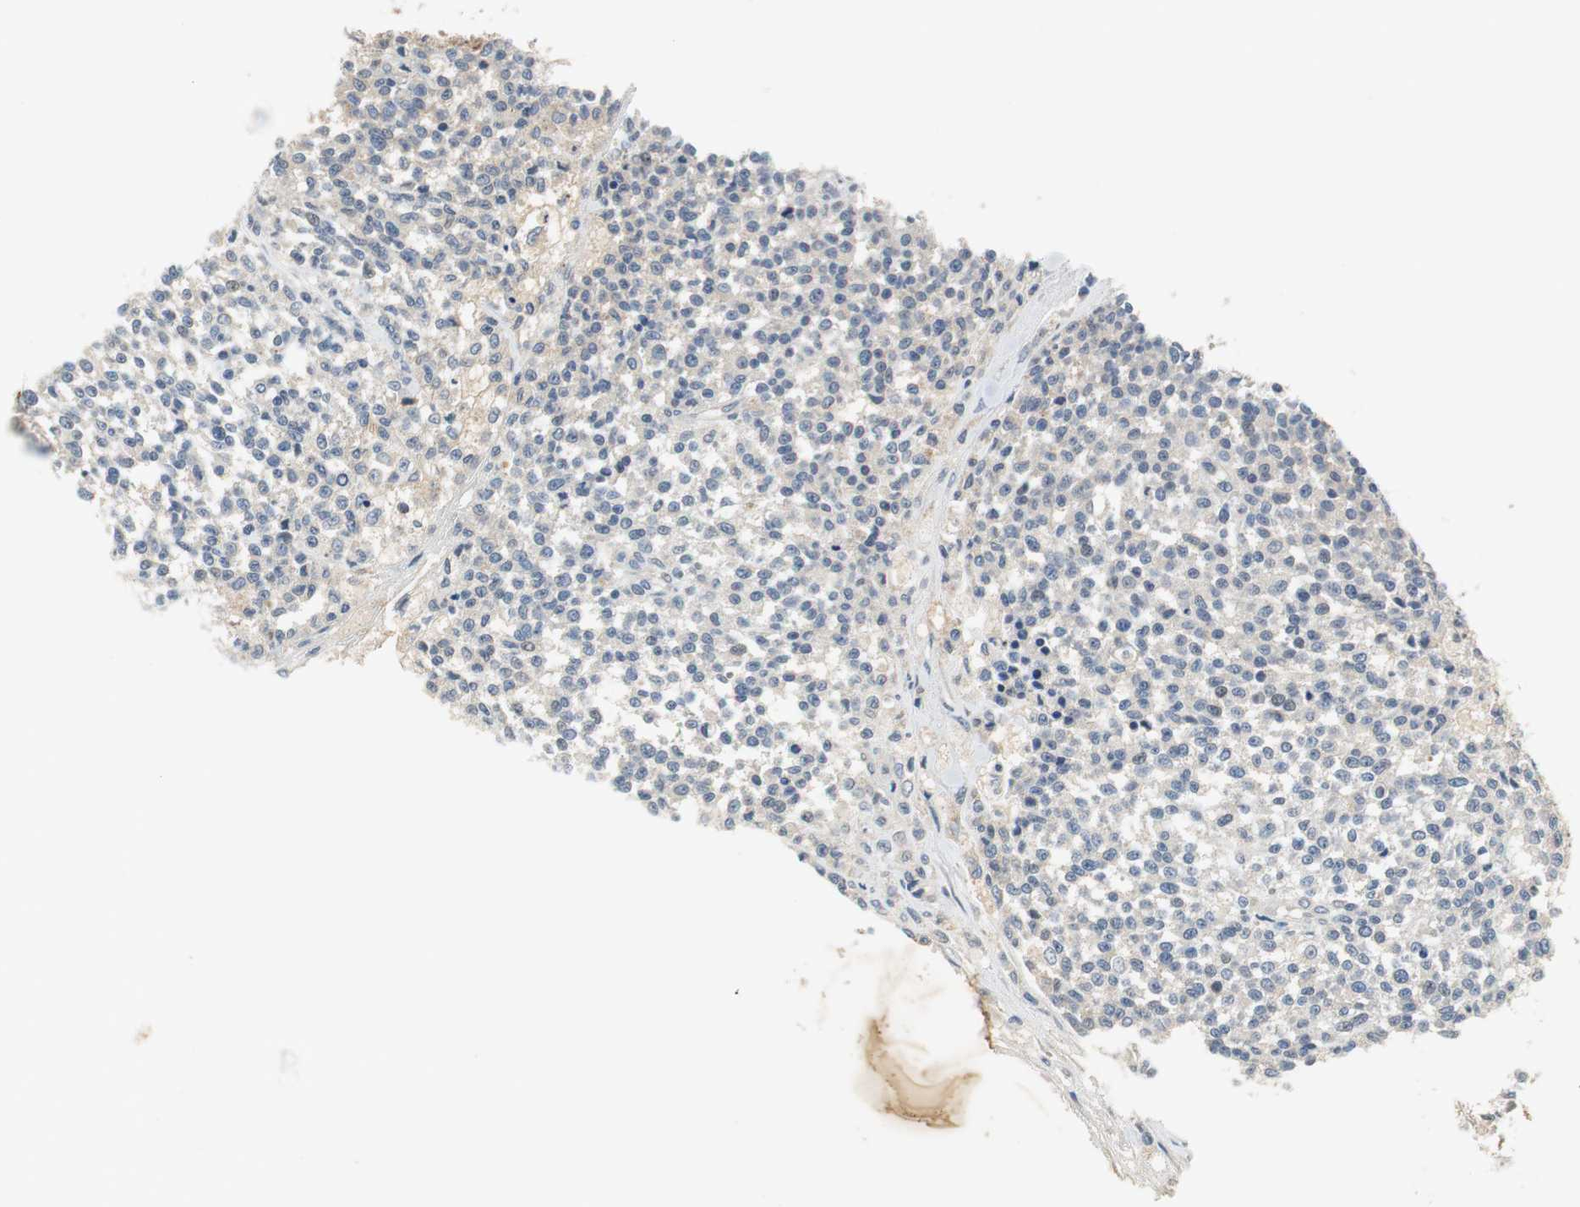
{"staining": {"intensity": "weak", "quantity": "<25%", "location": "cytoplasmic/membranous"}, "tissue": "testis cancer", "cell_type": "Tumor cells", "image_type": "cancer", "snomed": [{"axis": "morphology", "description": "Seminoma, NOS"}, {"axis": "topography", "description": "Testis"}], "caption": "Seminoma (testis) was stained to show a protein in brown. There is no significant expression in tumor cells. The staining was performed using DAB (3,3'-diaminobenzidine) to visualize the protein expression in brown, while the nuclei were stained in blue with hematoxylin (Magnification: 20x).", "gene": "GLCCI1", "patient": {"sex": "male", "age": 59}}